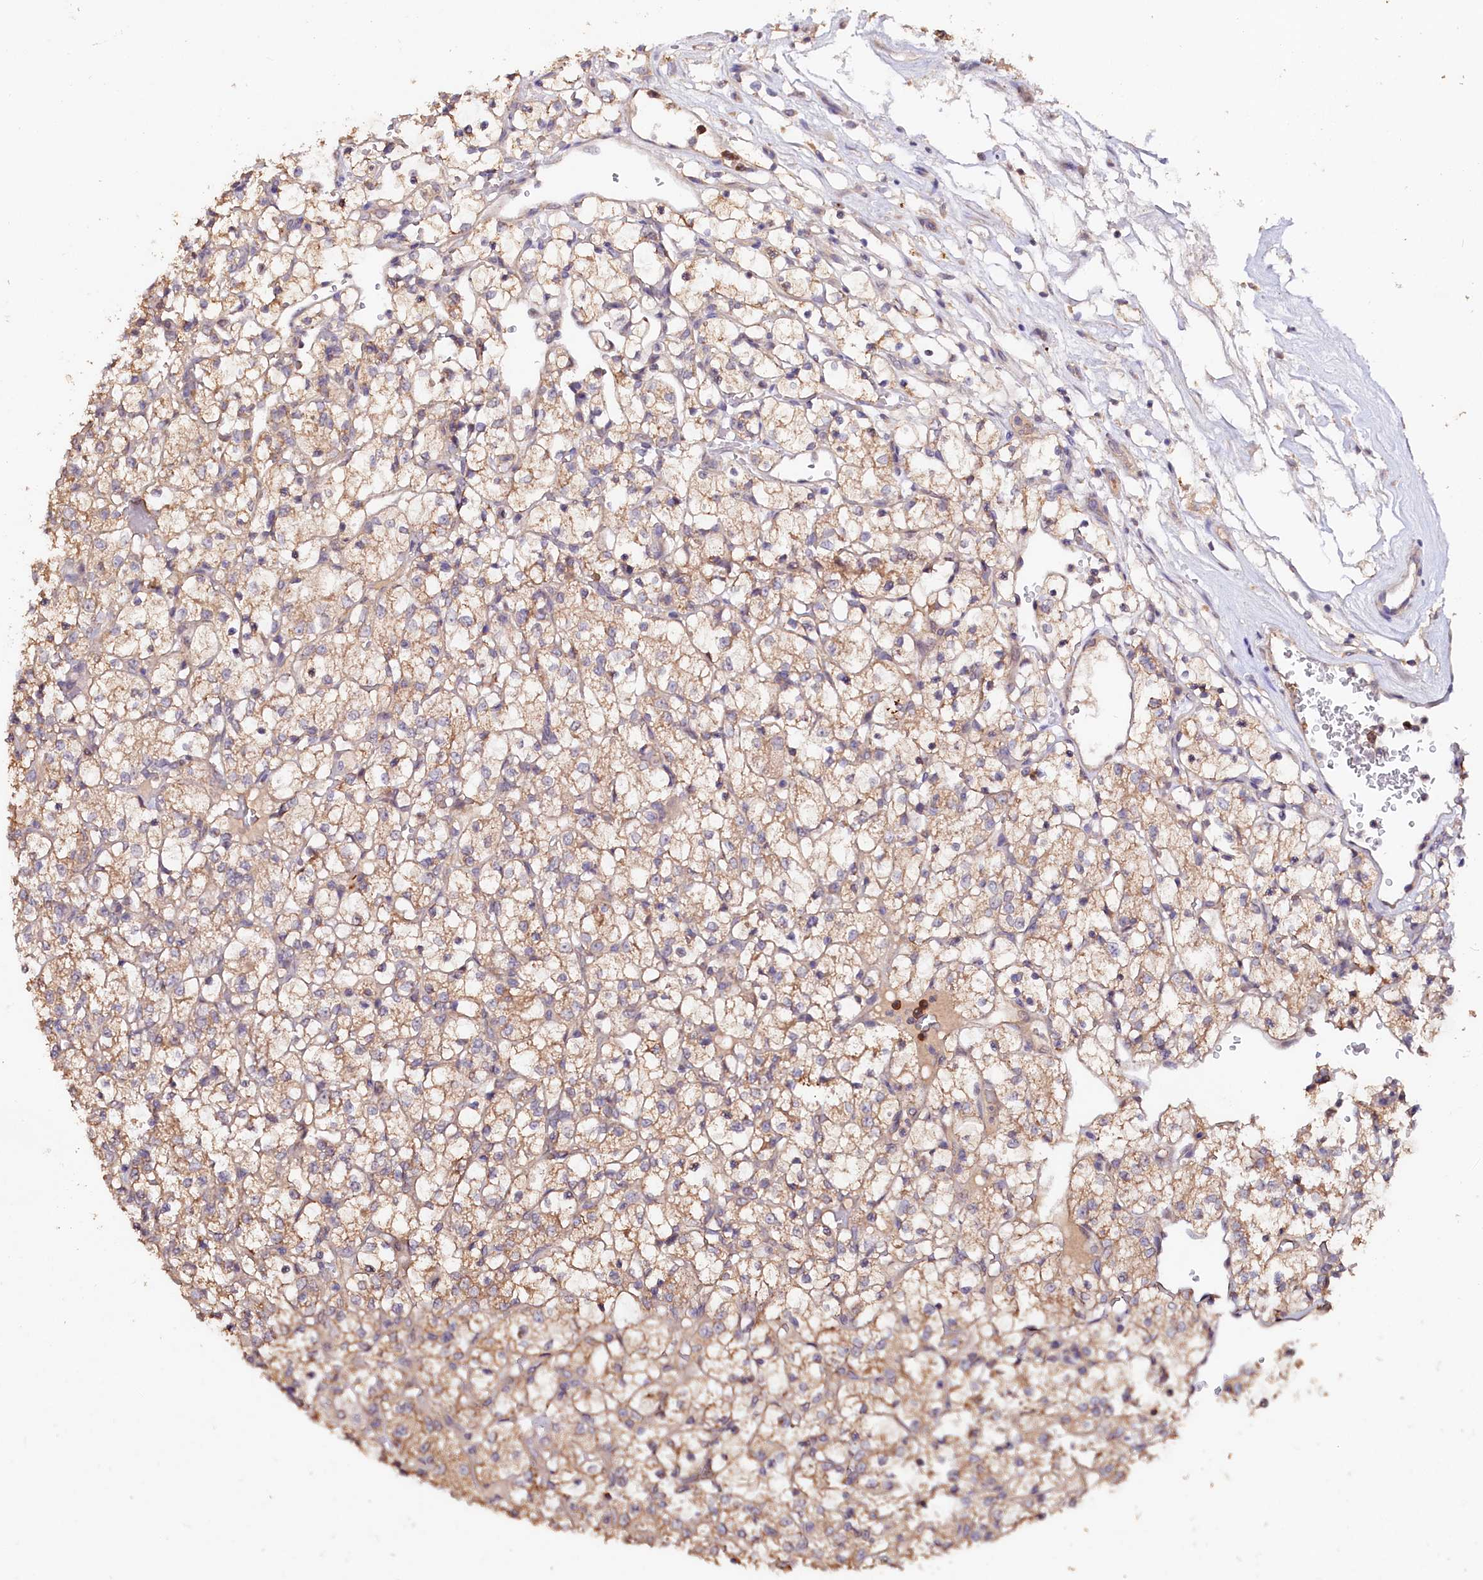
{"staining": {"intensity": "moderate", "quantity": "25%-75%", "location": "cytoplasmic/membranous"}, "tissue": "renal cancer", "cell_type": "Tumor cells", "image_type": "cancer", "snomed": [{"axis": "morphology", "description": "Adenocarcinoma, NOS"}, {"axis": "topography", "description": "Kidney"}], "caption": "Brown immunohistochemical staining in human renal adenocarcinoma displays moderate cytoplasmic/membranous expression in about 25%-75% of tumor cells.", "gene": "ETFBKMT", "patient": {"sex": "female", "age": 69}}